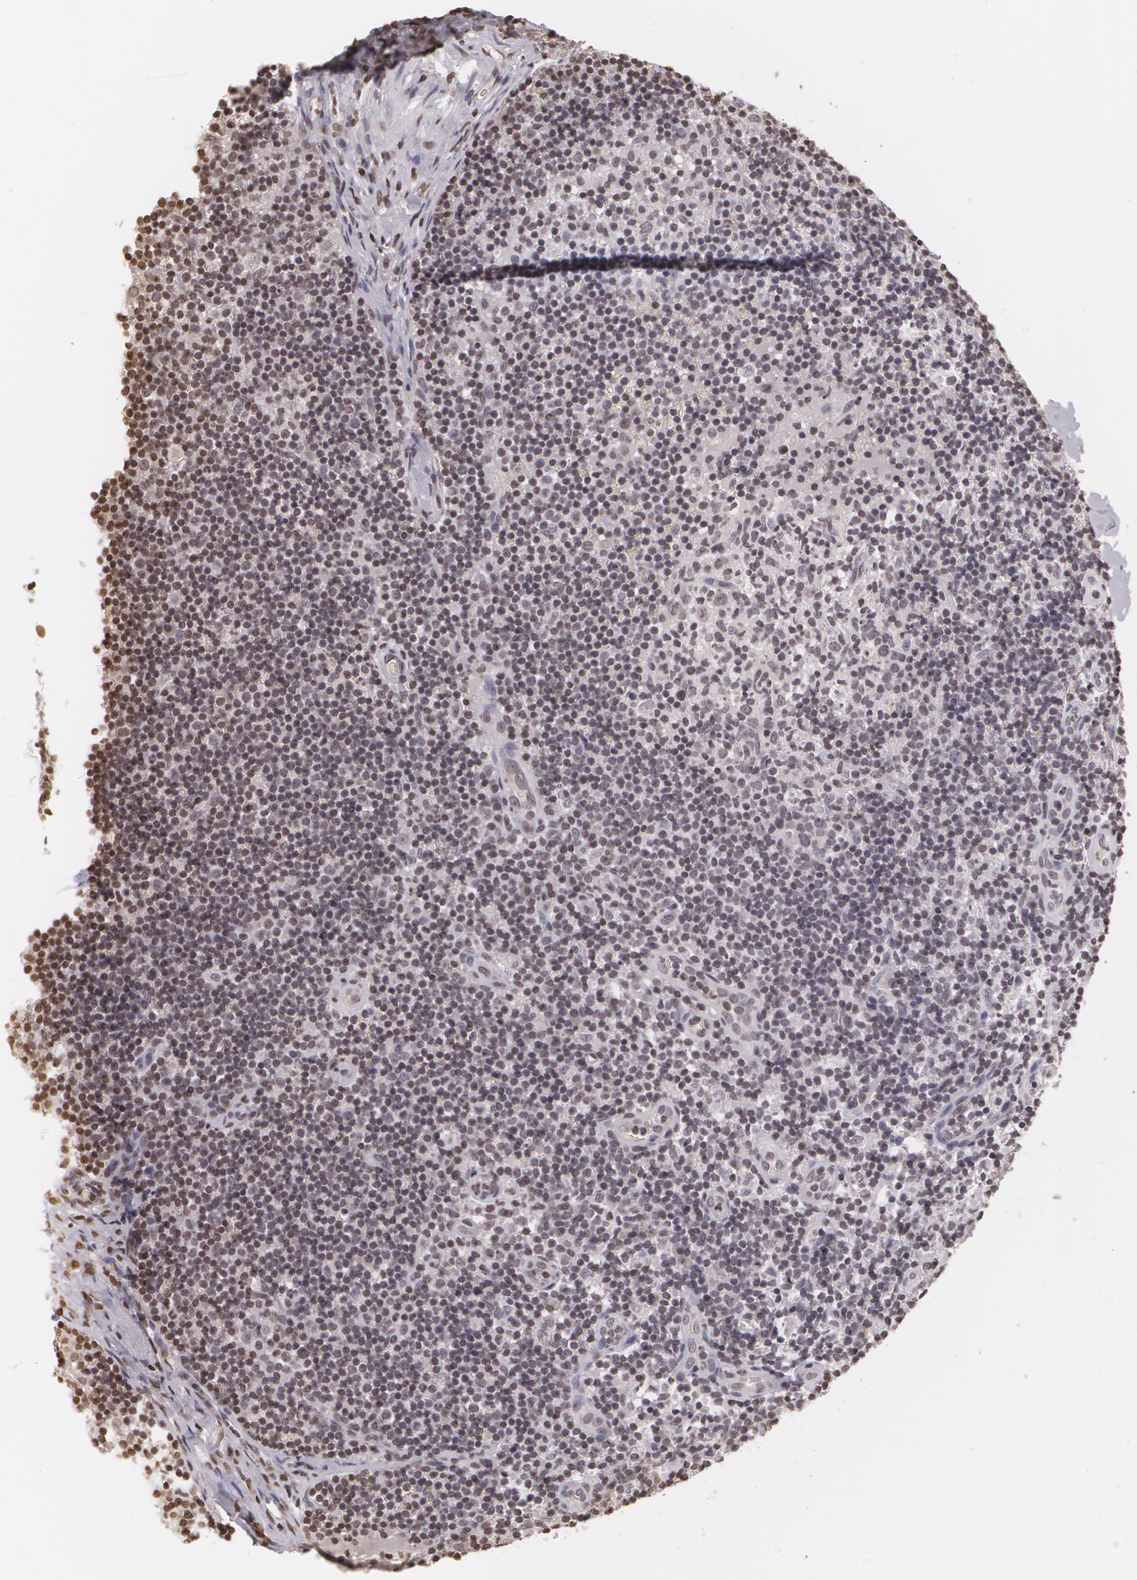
{"staining": {"intensity": "negative", "quantity": "none", "location": "none"}, "tissue": "lymph node", "cell_type": "Germinal center cells", "image_type": "normal", "snomed": [{"axis": "morphology", "description": "Normal tissue, NOS"}, {"axis": "morphology", "description": "Inflammation, NOS"}, {"axis": "topography", "description": "Lymph node"}], "caption": "The photomicrograph shows no staining of germinal center cells in normal lymph node. The staining is performed using DAB (3,3'-diaminobenzidine) brown chromogen with nuclei counter-stained in using hematoxylin.", "gene": "MUC1", "patient": {"sex": "male", "age": 46}}